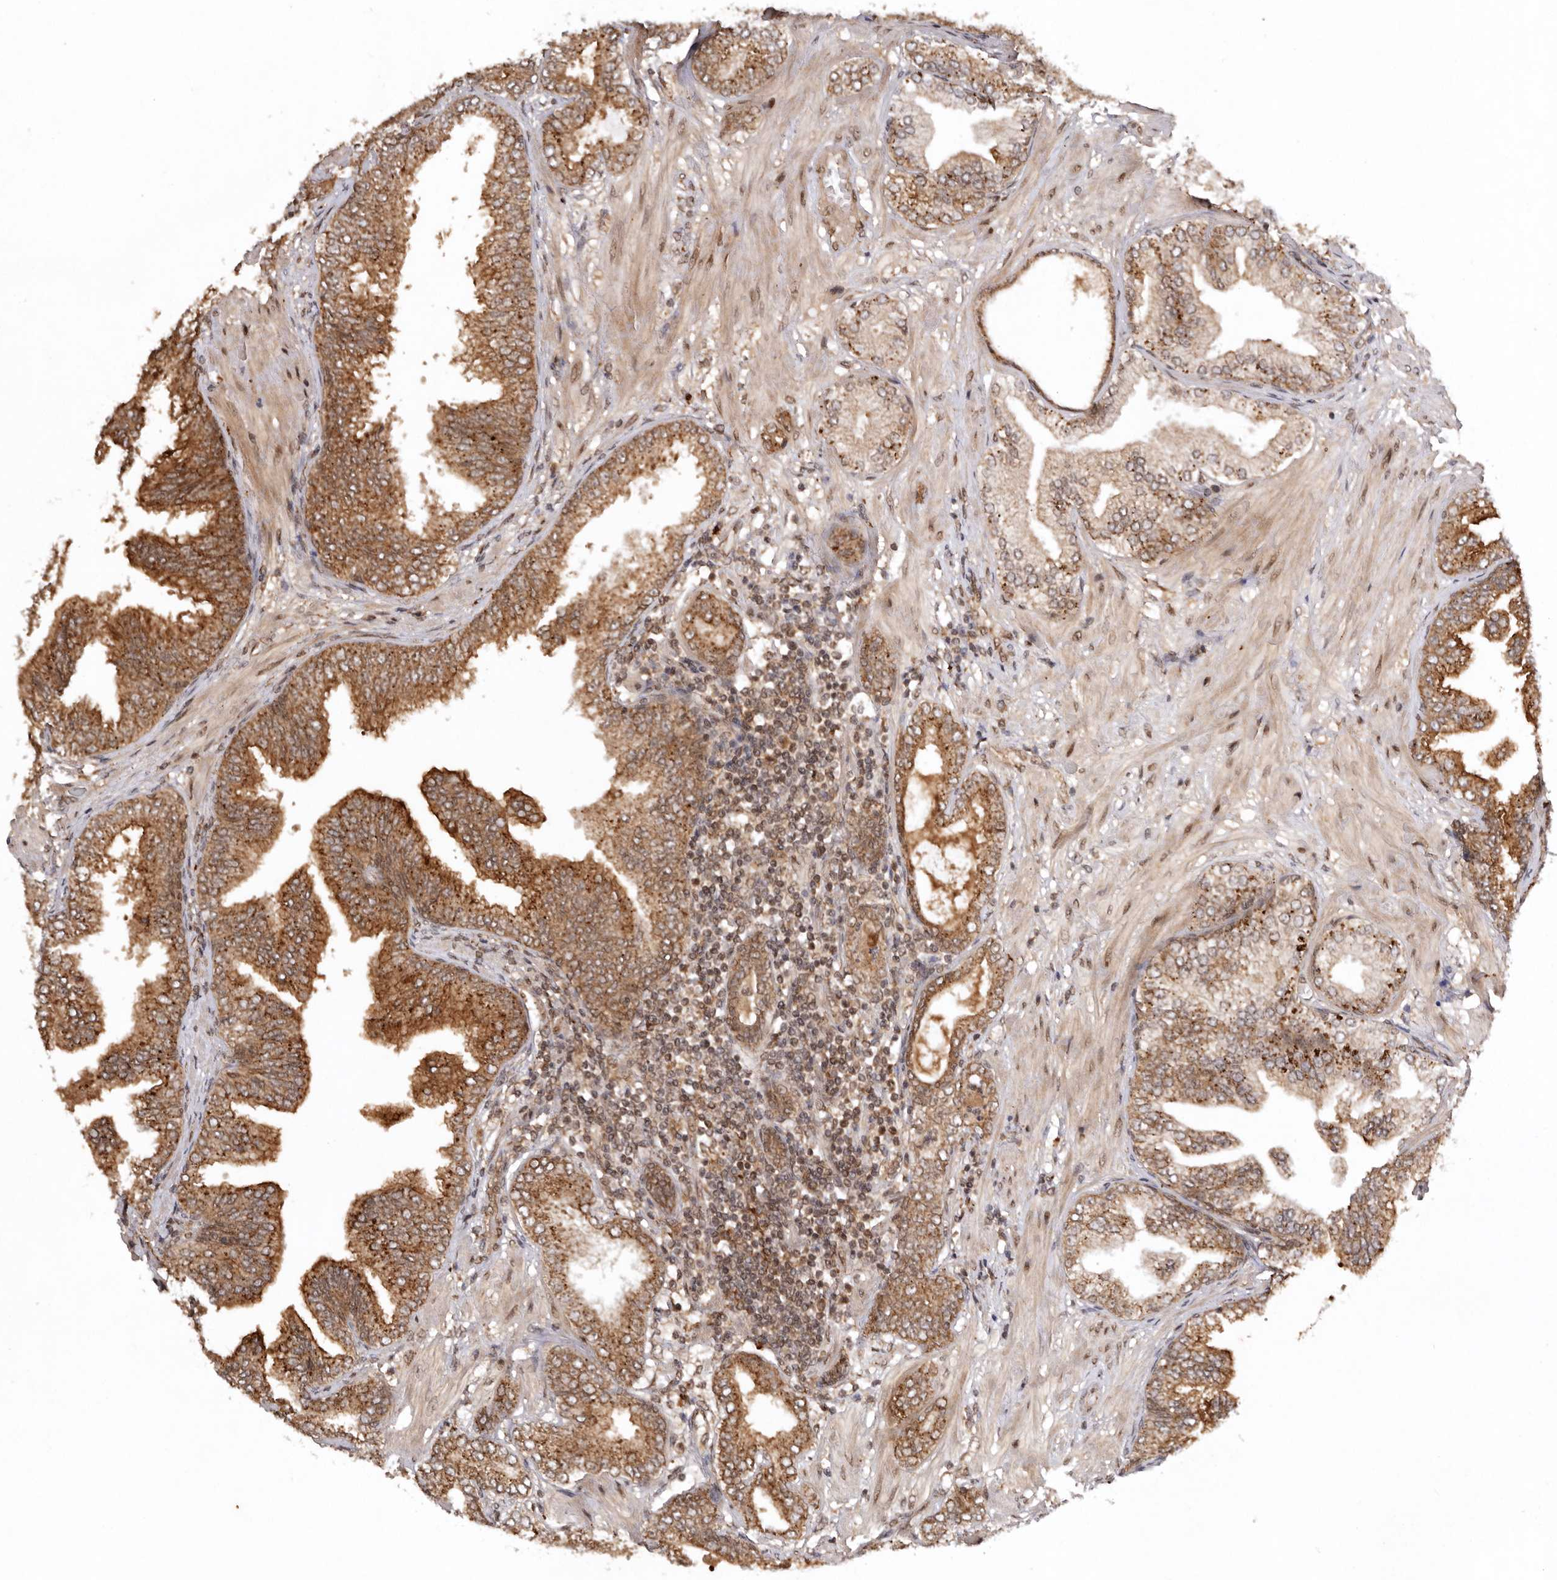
{"staining": {"intensity": "moderate", "quantity": ">75%", "location": "cytoplasmic/membranous"}, "tissue": "prostate cancer", "cell_type": "Tumor cells", "image_type": "cancer", "snomed": [{"axis": "morphology", "description": "Adenocarcinoma, Low grade"}, {"axis": "topography", "description": "Prostate"}], "caption": "Immunohistochemical staining of human prostate low-grade adenocarcinoma demonstrates moderate cytoplasmic/membranous protein staining in approximately >75% of tumor cells.", "gene": "TARS2", "patient": {"sex": "male", "age": 63}}